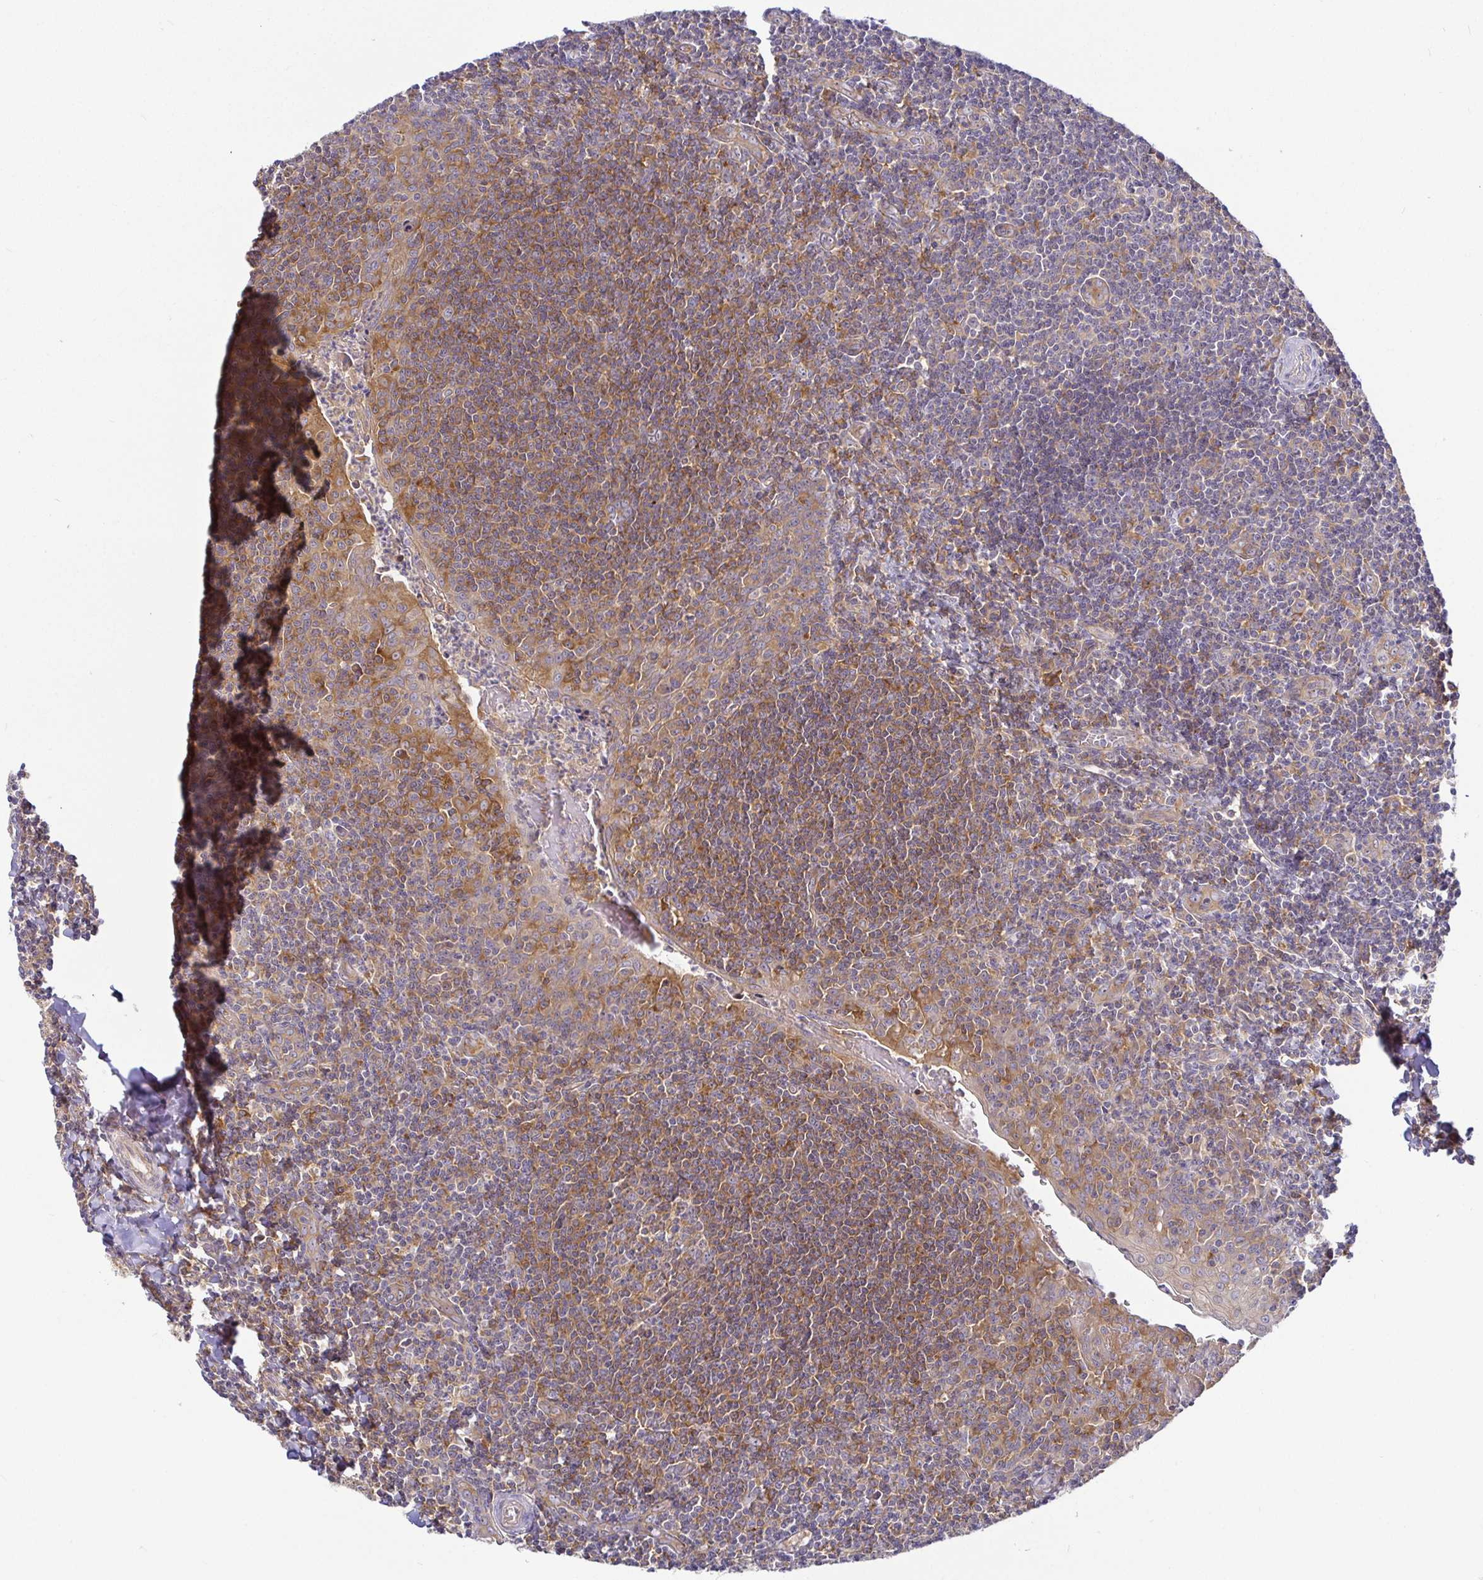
{"staining": {"intensity": "moderate", "quantity": "<25%", "location": "cytoplasmic/membranous"}, "tissue": "tonsil", "cell_type": "Germinal center cells", "image_type": "normal", "snomed": [{"axis": "morphology", "description": "Normal tissue, NOS"}, {"axis": "morphology", "description": "Inflammation, NOS"}, {"axis": "topography", "description": "Tonsil"}], "caption": "Protein staining by immunohistochemistry (IHC) shows moderate cytoplasmic/membranous staining in approximately <25% of germinal center cells in unremarkable tonsil.", "gene": "SNX8", "patient": {"sex": "female", "age": 31}}